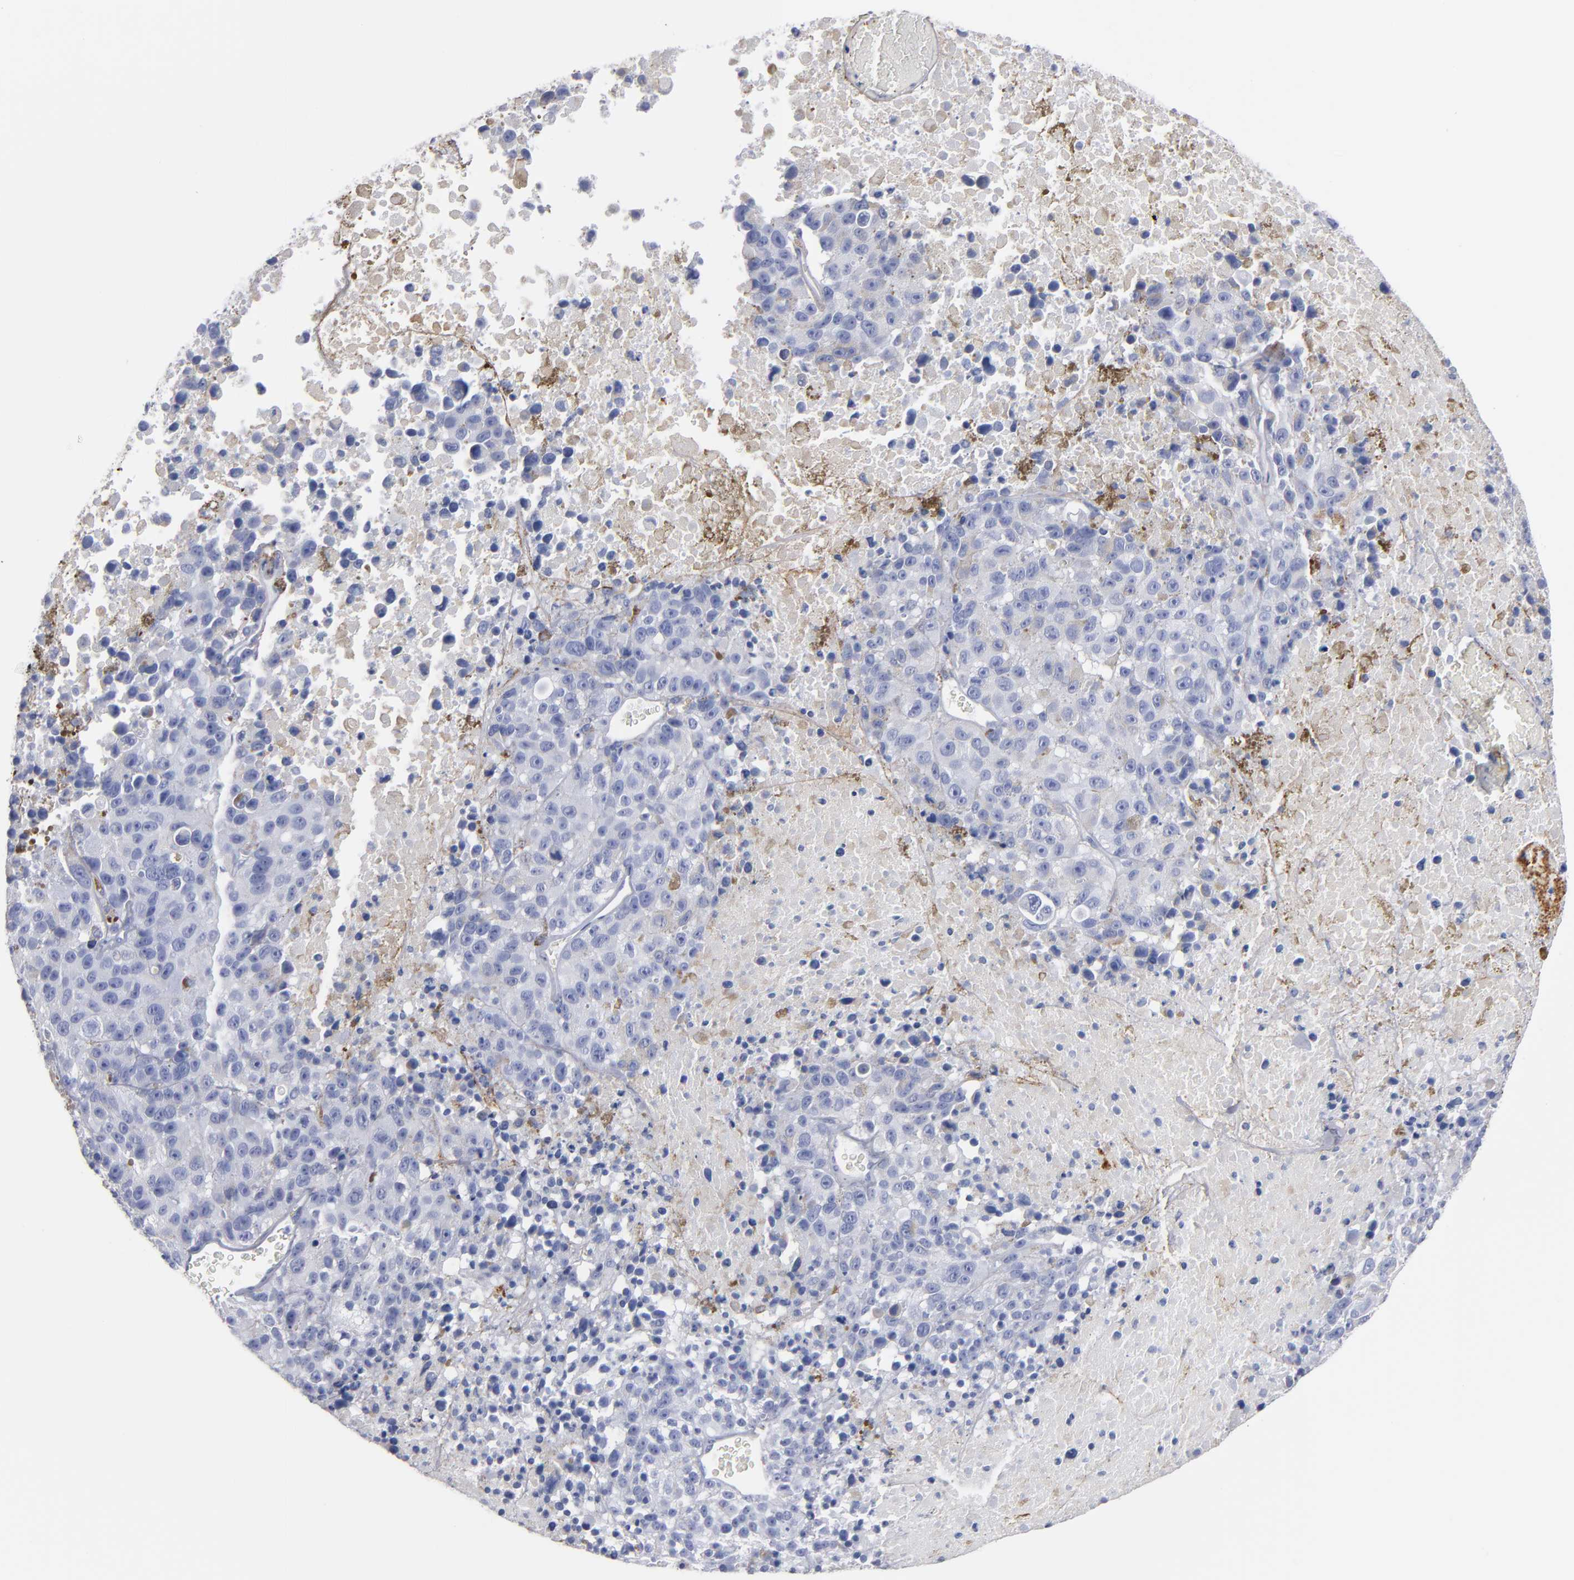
{"staining": {"intensity": "negative", "quantity": "none", "location": "none"}, "tissue": "melanoma", "cell_type": "Tumor cells", "image_type": "cancer", "snomed": [{"axis": "morphology", "description": "Malignant melanoma, Metastatic site"}, {"axis": "topography", "description": "Cerebral cortex"}], "caption": "A micrograph of melanoma stained for a protein shows no brown staining in tumor cells. The staining was performed using DAB to visualize the protein expression in brown, while the nuclei were stained in blue with hematoxylin (Magnification: 20x).", "gene": "EMILIN1", "patient": {"sex": "female", "age": 52}}